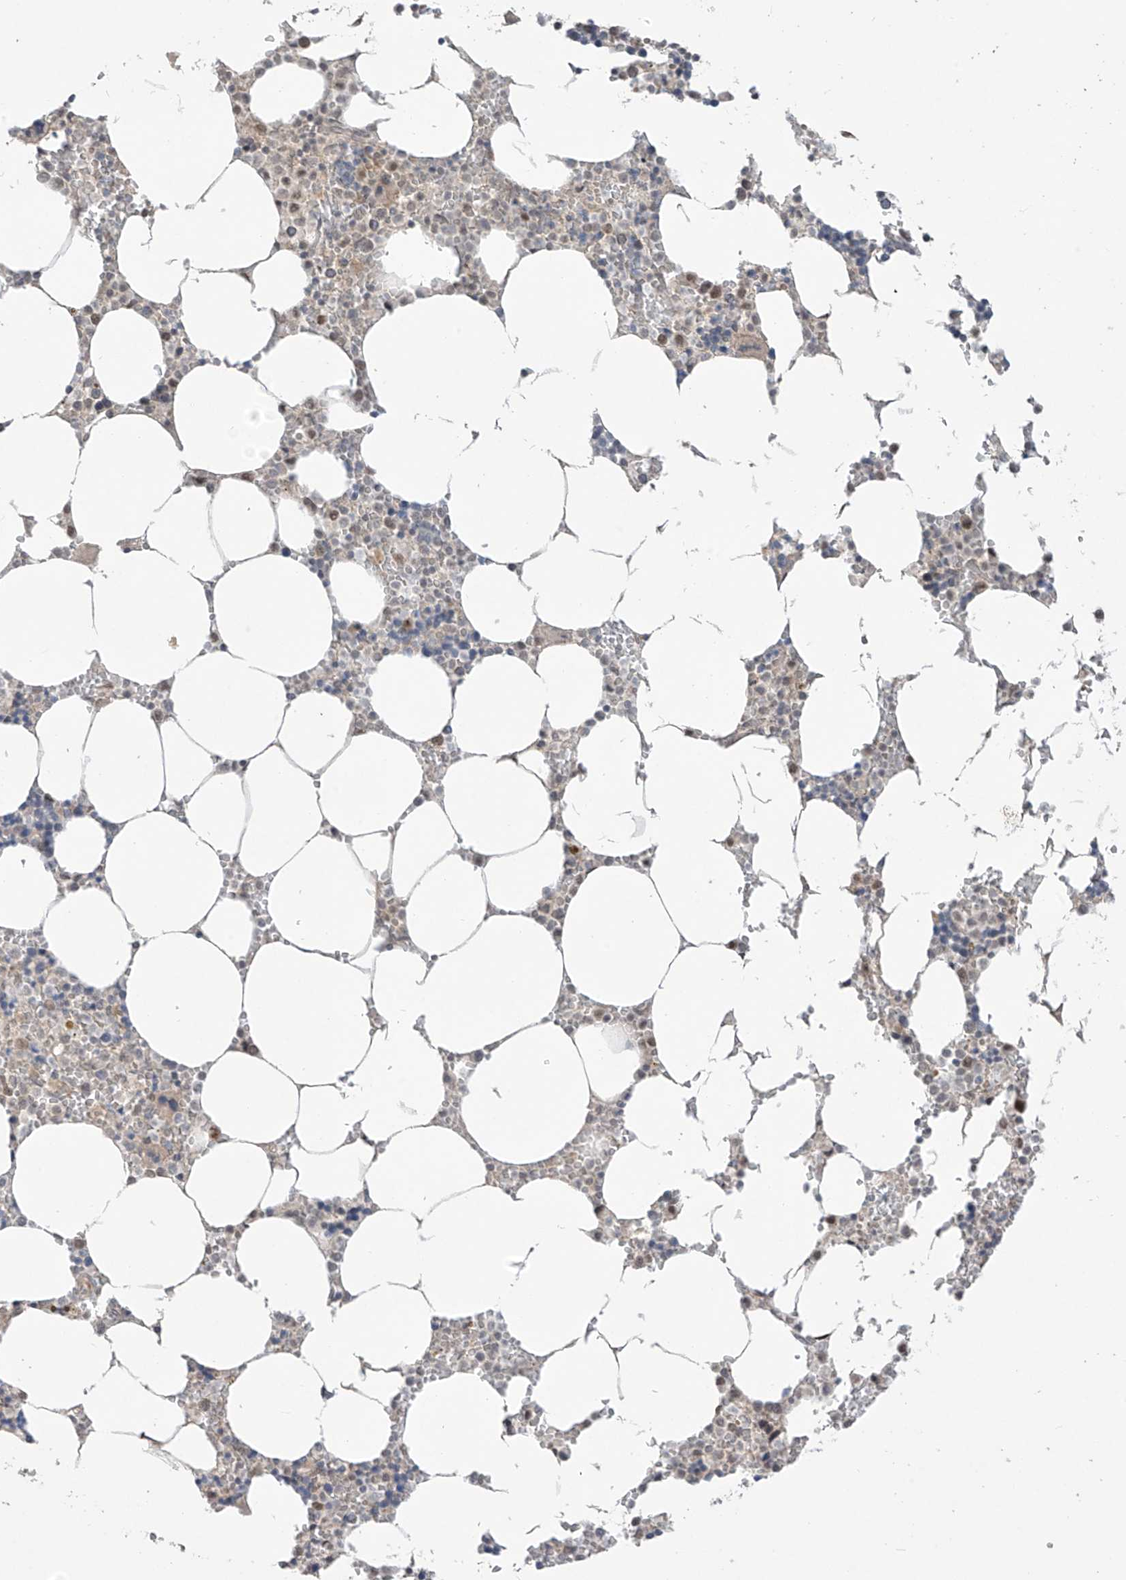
{"staining": {"intensity": "weak", "quantity": "<25%", "location": "nuclear"}, "tissue": "bone marrow", "cell_type": "Hematopoietic cells", "image_type": "normal", "snomed": [{"axis": "morphology", "description": "Normal tissue, NOS"}, {"axis": "topography", "description": "Bone marrow"}], "caption": "Hematopoietic cells show no significant staining in unremarkable bone marrow. Nuclei are stained in blue.", "gene": "OGT", "patient": {"sex": "male", "age": 70}}